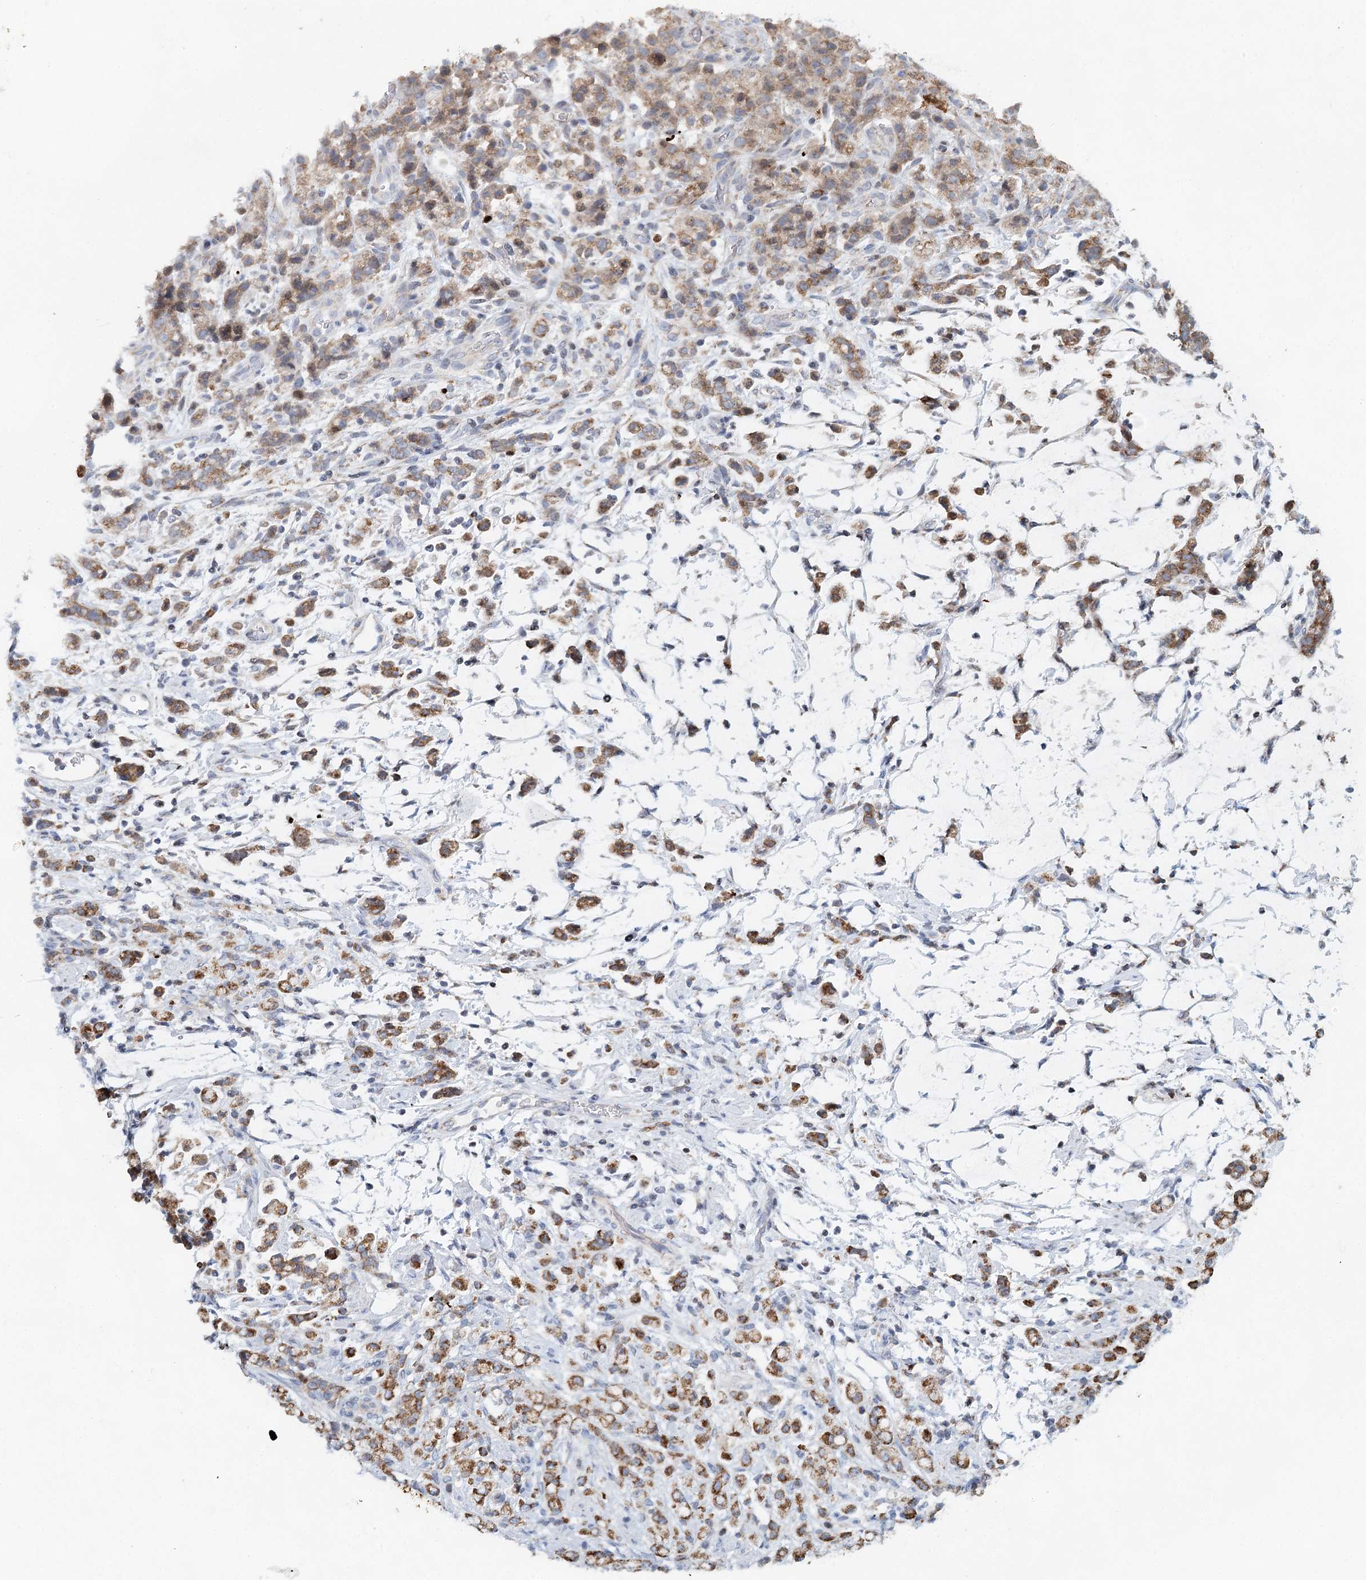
{"staining": {"intensity": "moderate", "quantity": ">75%", "location": "cytoplasmic/membranous"}, "tissue": "stomach cancer", "cell_type": "Tumor cells", "image_type": "cancer", "snomed": [{"axis": "morphology", "description": "Adenocarcinoma, NOS"}, {"axis": "topography", "description": "Stomach"}], "caption": "Stomach cancer (adenocarcinoma) stained with DAB immunohistochemistry (IHC) shows medium levels of moderate cytoplasmic/membranous positivity in about >75% of tumor cells.", "gene": "XPO6", "patient": {"sex": "female", "age": 60}}